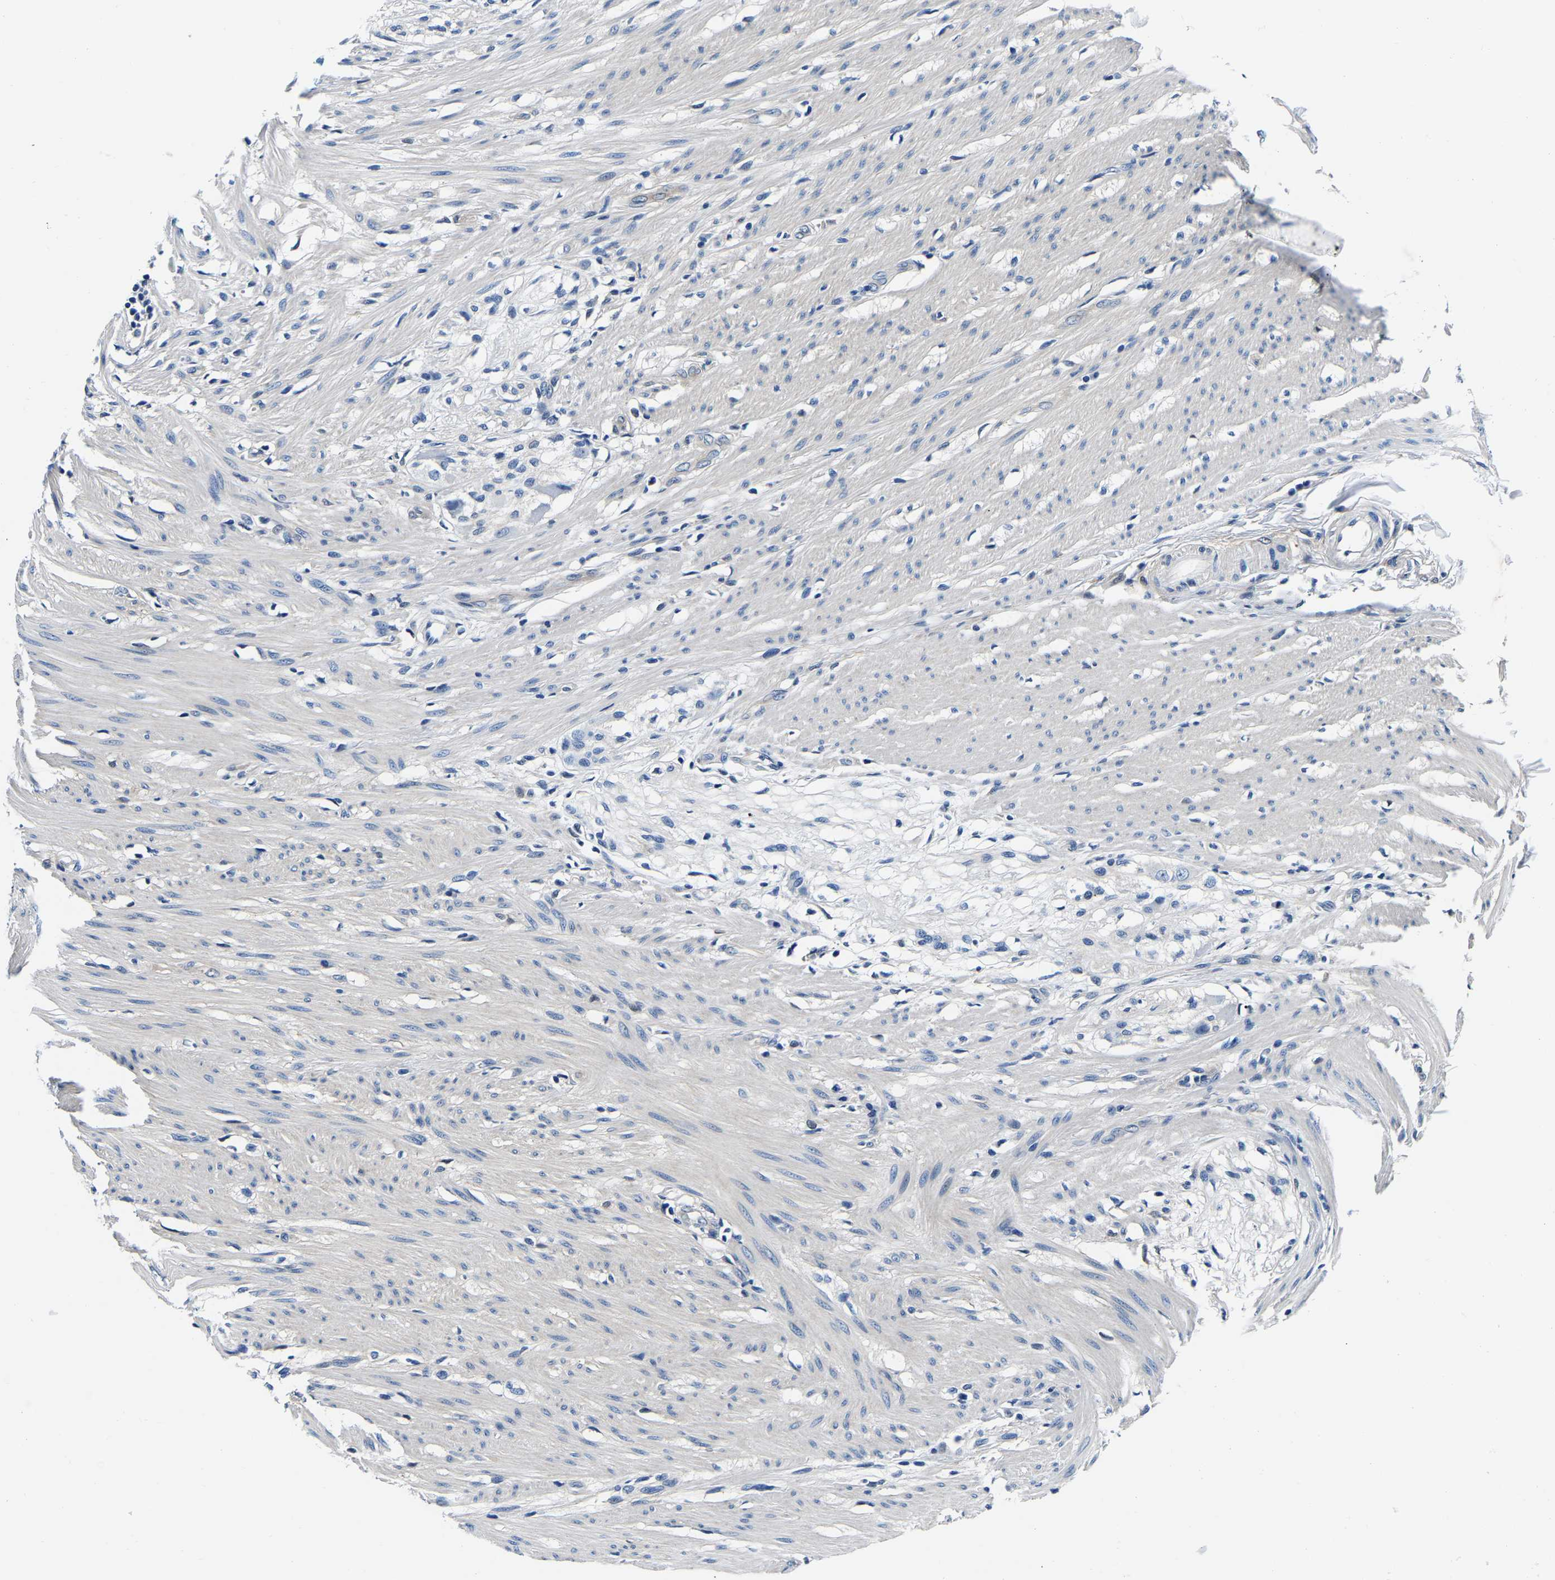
{"staining": {"intensity": "negative", "quantity": "none", "location": "none"}, "tissue": "smooth muscle", "cell_type": "Smooth muscle cells", "image_type": "normal", "snomed": [{"axis": "morphology", "description": "Normal tissue, NOS"}, {"axis": "morphology", "description": "Adenocarcinoma, NOS"}, {"axis": "topography", "description": "Smooth muscle"}, {"axis": "topography", "description": "Colon"}], "caption": "DAB immunohistochemical staining of unremarkable smooth muscle shows no significant positivity in smooth muscle cells. (DAB immunohistochemistry with hematoxylin counter stain).", "gene": "ACO1", "patient": {"sex": "male", "age": 14}}